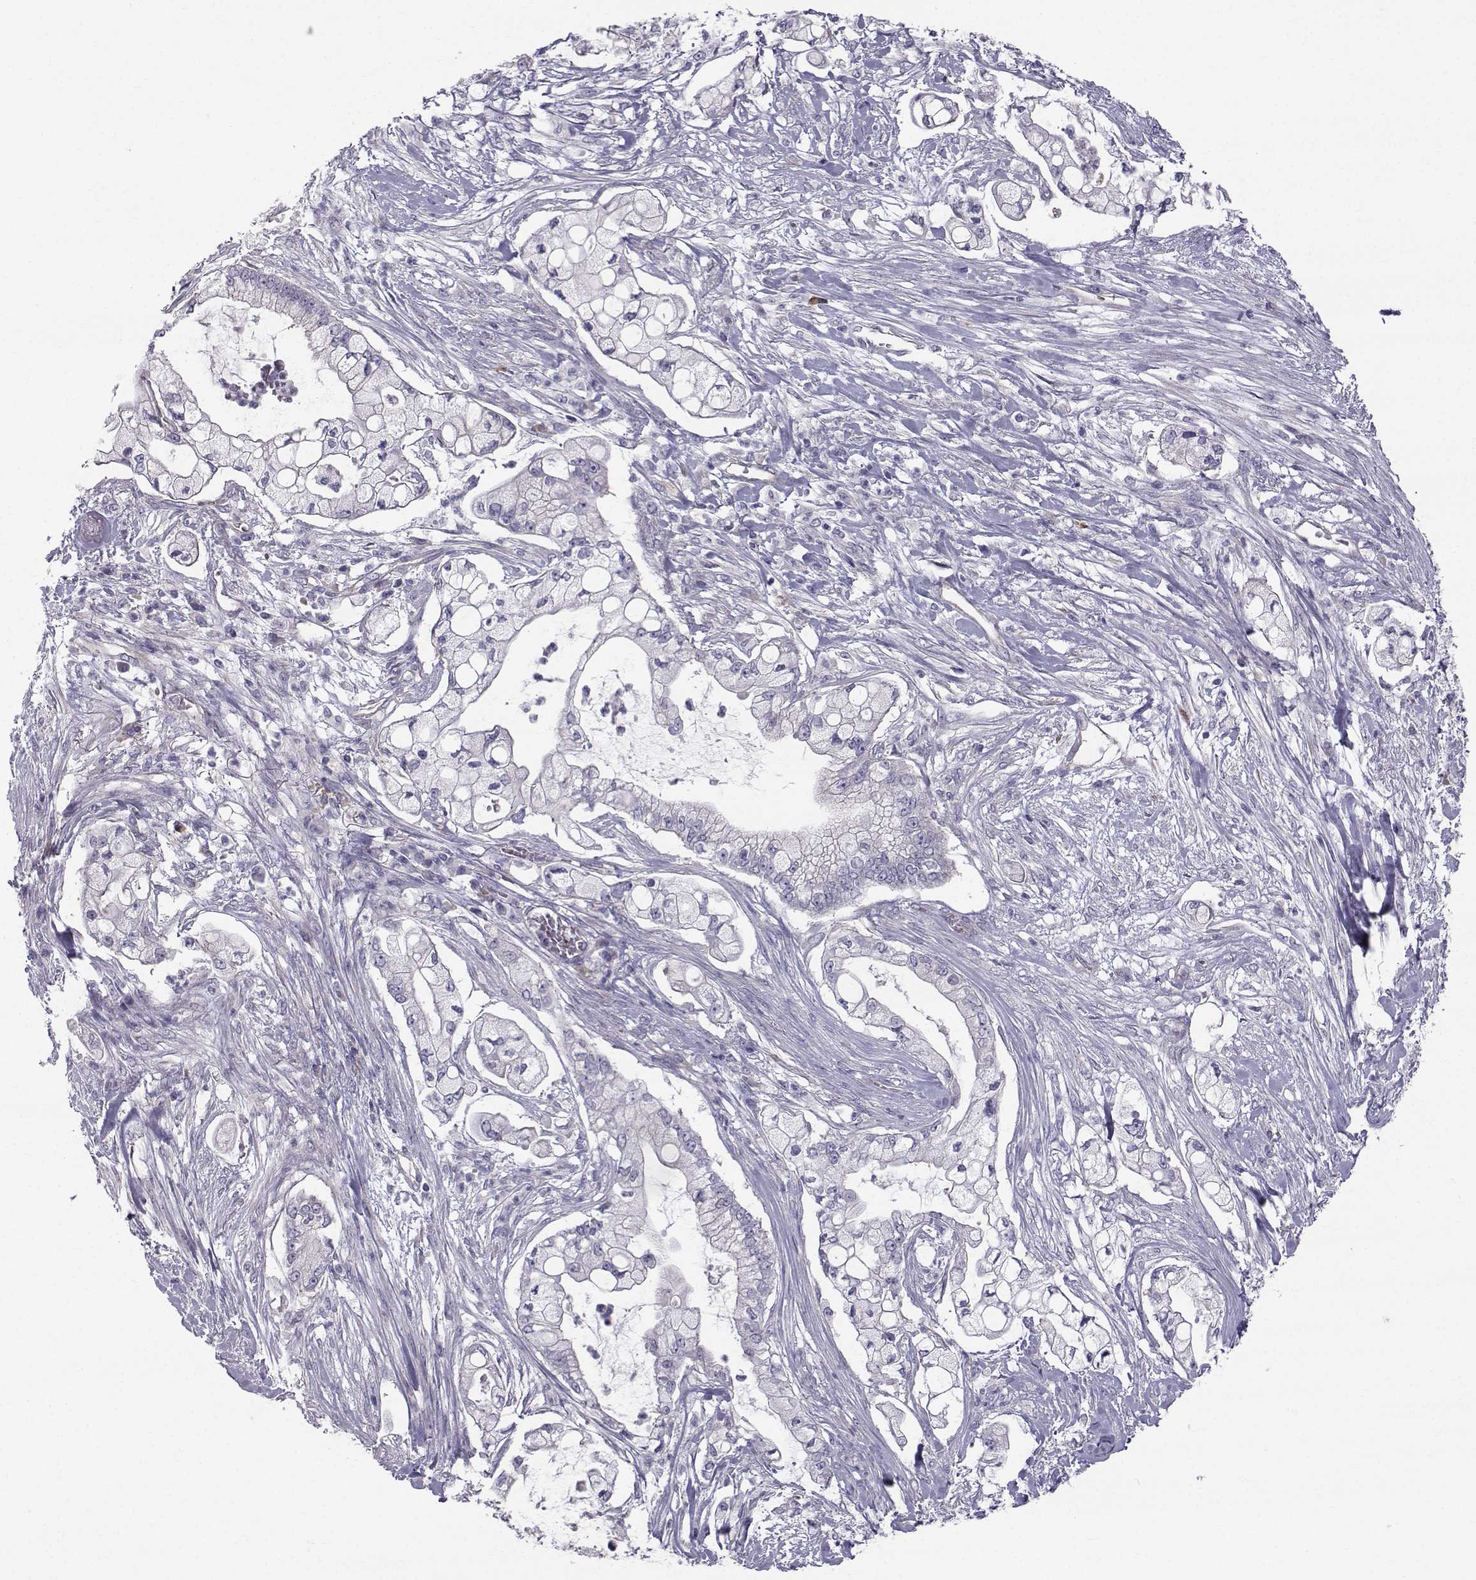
{"staining": {"intensity": "weak", "quantity": "25%-75%", "location": "cytoplasmic/membranous"}, "tissue": "pancreatic cancer", "cell_type": "Tumor cells", "image_type": "cancer", "snomed": [{"axis": "morphology", "description": "Adenocarcinoma, NOS"}, {"axis": "topography", "description": "Pancreas"}], "caption": "High-power microscopy captured an IHC histopathology image of pancreatic adenocarcinoma, revealing weak cytoplasmic/membranous positivity in approximately 25%-75% of tumor cells.", "gene": "QPCT", "patient": {"sex": "female", "age": 69}}